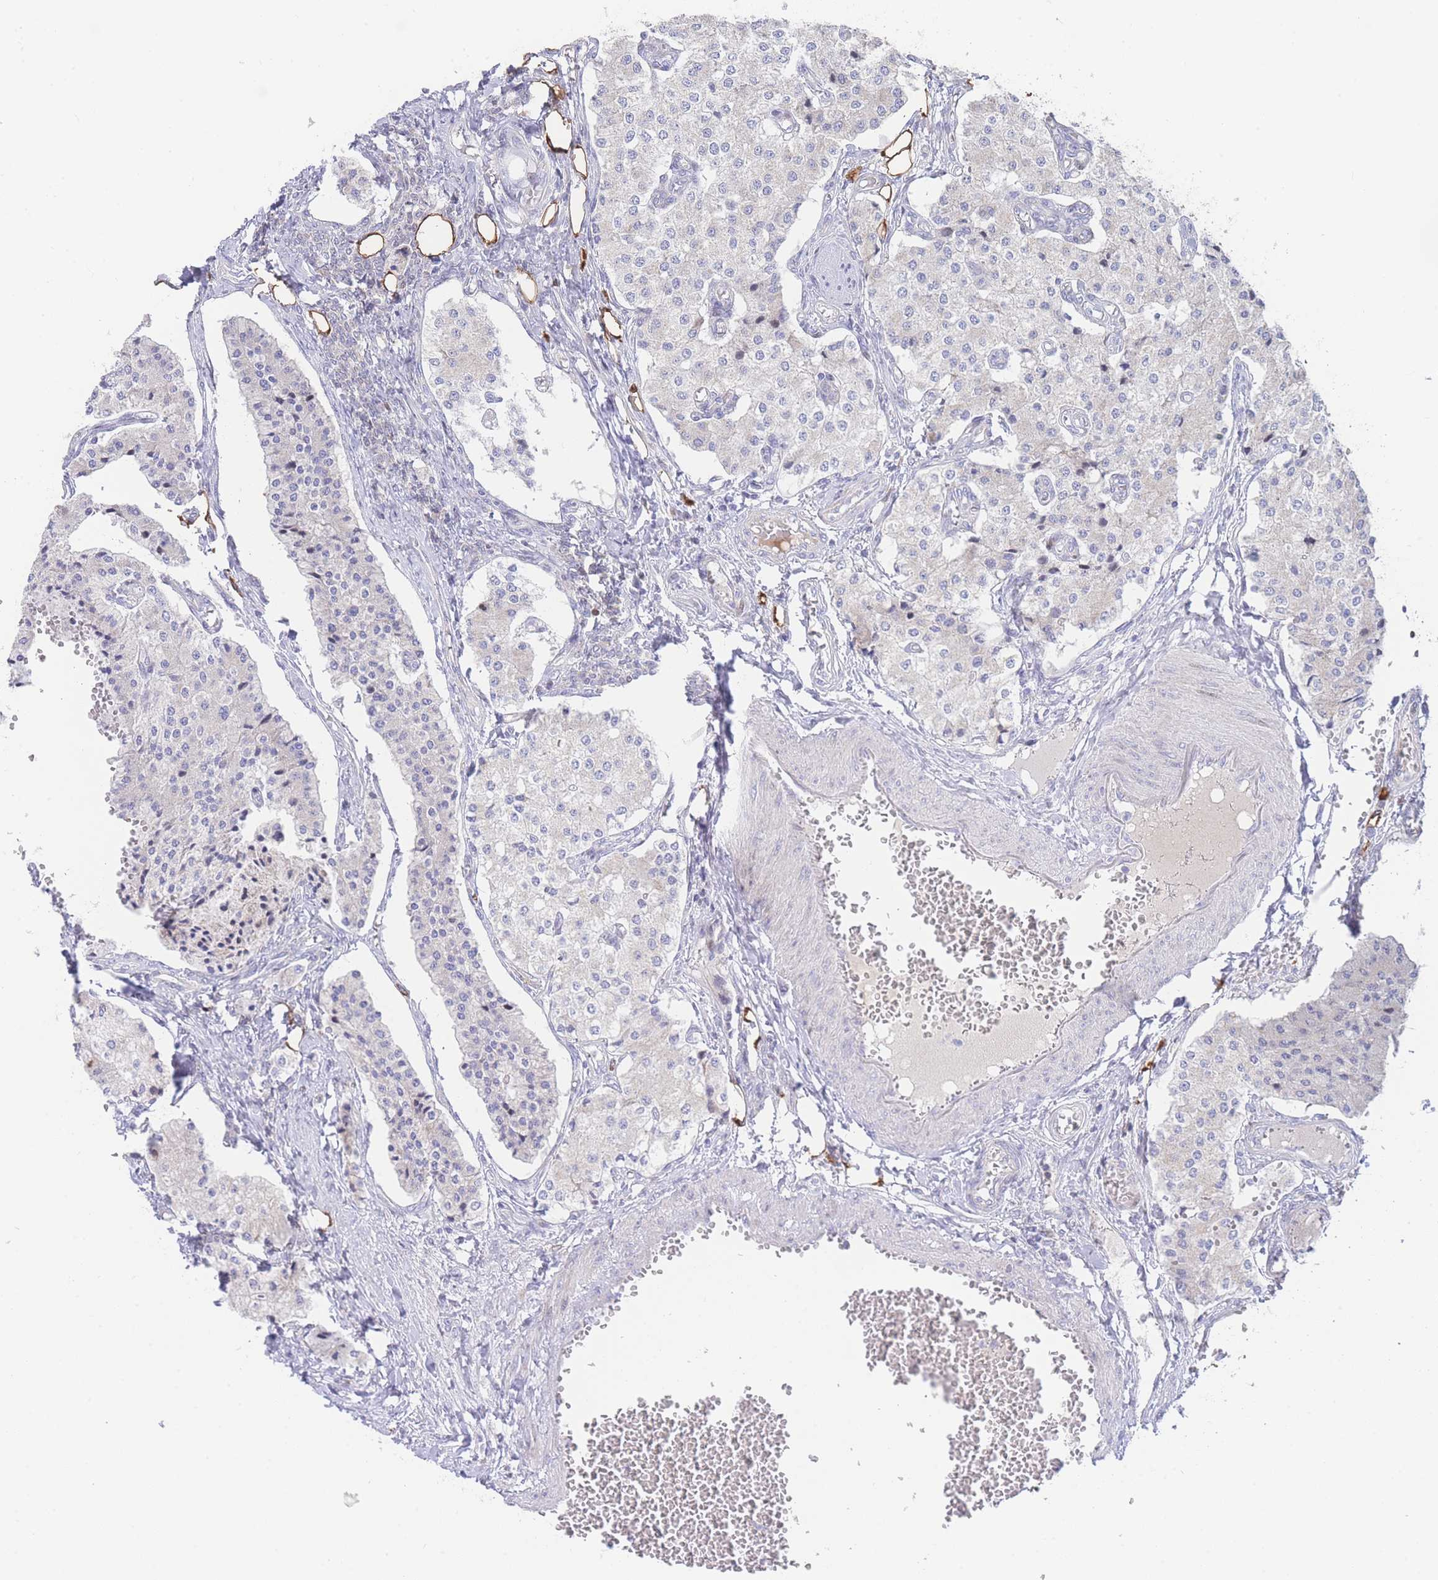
{"staining": {"intensity": "negative", "quantity": "none", "location": "none"}, "tissue": "carcinoid", "cell_type": "Tumor cells", "image_type": "cancer", "snomed": [{"axis": "morphology", "description": "Carcinoid, malignant, NOS"}, {"axis": "topography", "description": "Colon"}], "caption": "Immunohistochemistry micrograph of neoplastic tissue: carcinoid stained with DAB exhibits no significant protein staining in tumor cells. The staining is performed using DAB brown chromogen with nuclei counter-stained in using hematoxylin.", "gene": "GPAM", "patient": {"sex": "female", "age": 52}}